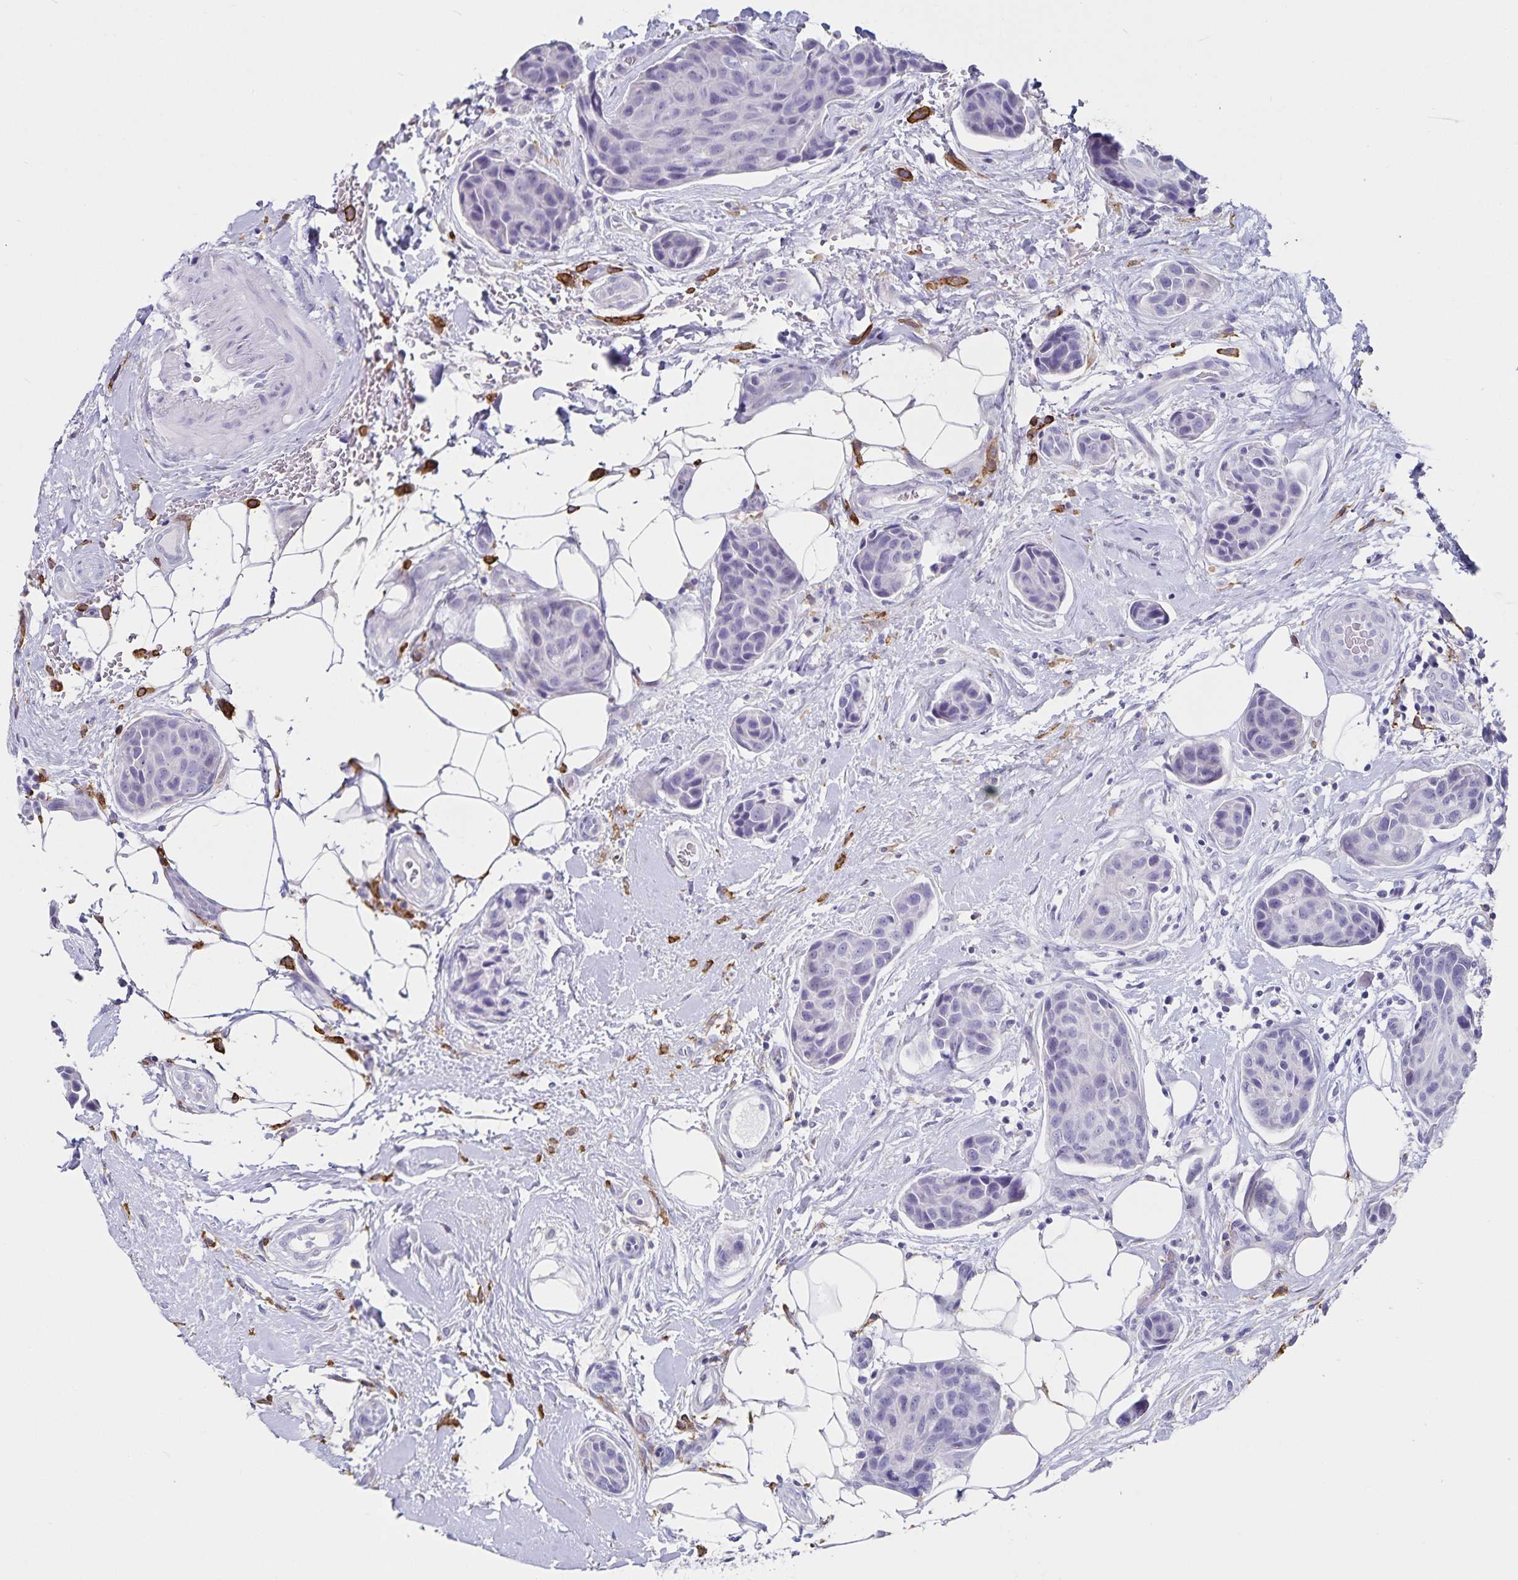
{"staining": {"intensity": "negative", "quantity": "none", "location": "none"}, "tissue": "breast cancer", "cell_type": "Tumor cells", "image_type": "cancer", "snomed": [{"axis": "morphology", "description": "Duct carcinoma"}, {"axis": "topography", "description": "Breast"}, {"axis": "topography", "description": "Lymph node"}], "caption": "Tumor cells show no significant protein positivity in invasive ductal carcinoma (breast).", "gene": "PLAC1", "patient": {"sex": "female", "age": 80}}